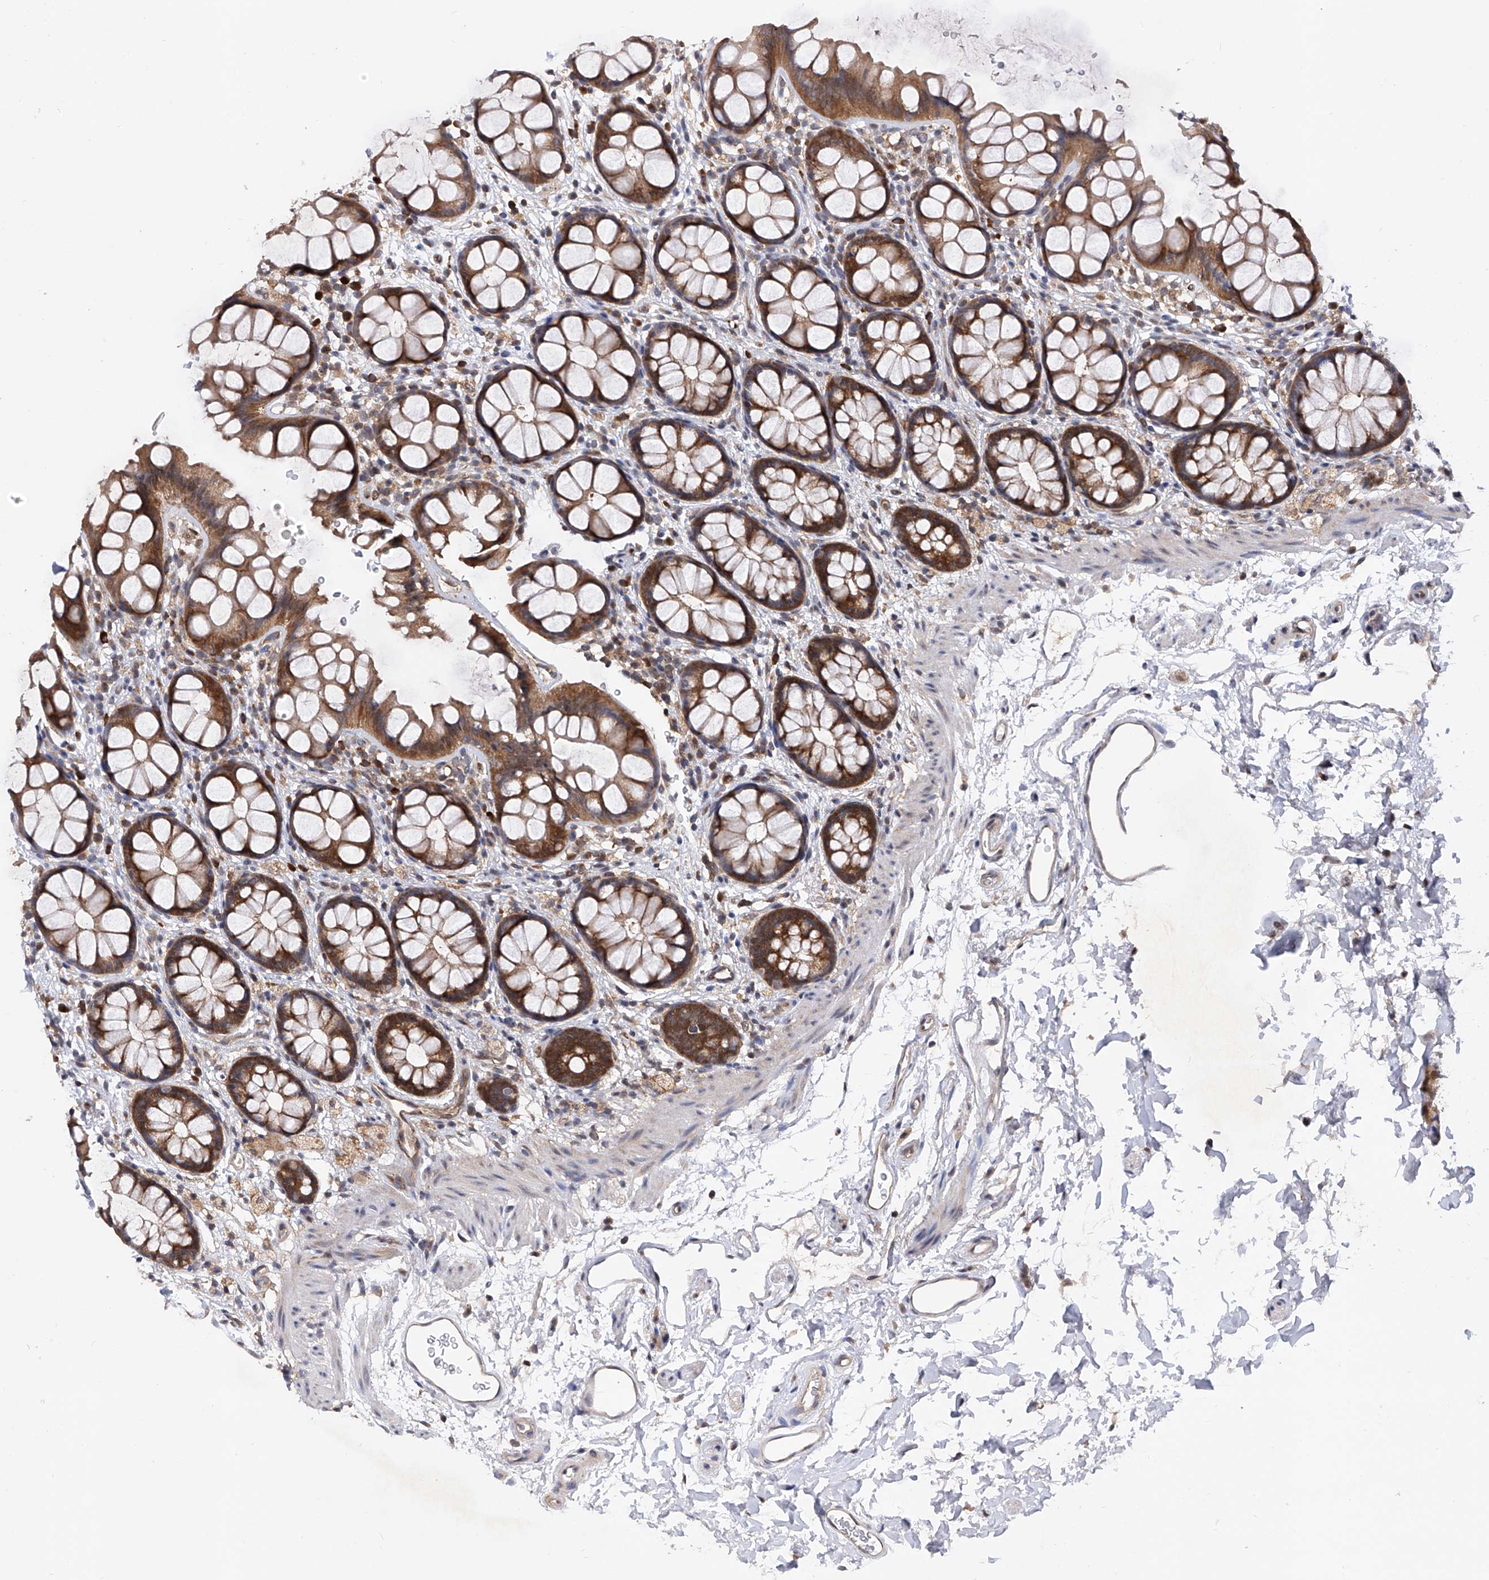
{"staining": {"intensity": "moderate", "quantity": ">75%", "location": "cytoplasmic/membranous"}, "tissue": "rectum", "cell_type": "Glandular cells", "image_type": "normal", "snomed": [{"axis": "morphology", "description": "Normal tissue, NOS"}, {"axis": "topography", "description": "Rectum"}], "caption": "This photomicrograph exhibits normal rectum stained with immunohistochemistry to label a protein in brown. The cytoplasmic/membranous of glandular cells show moderate positivity for the protein. Nuclei are counter-stained blue.", "gene": "USP45", "patient": {"sex": "female", "age": 65}}